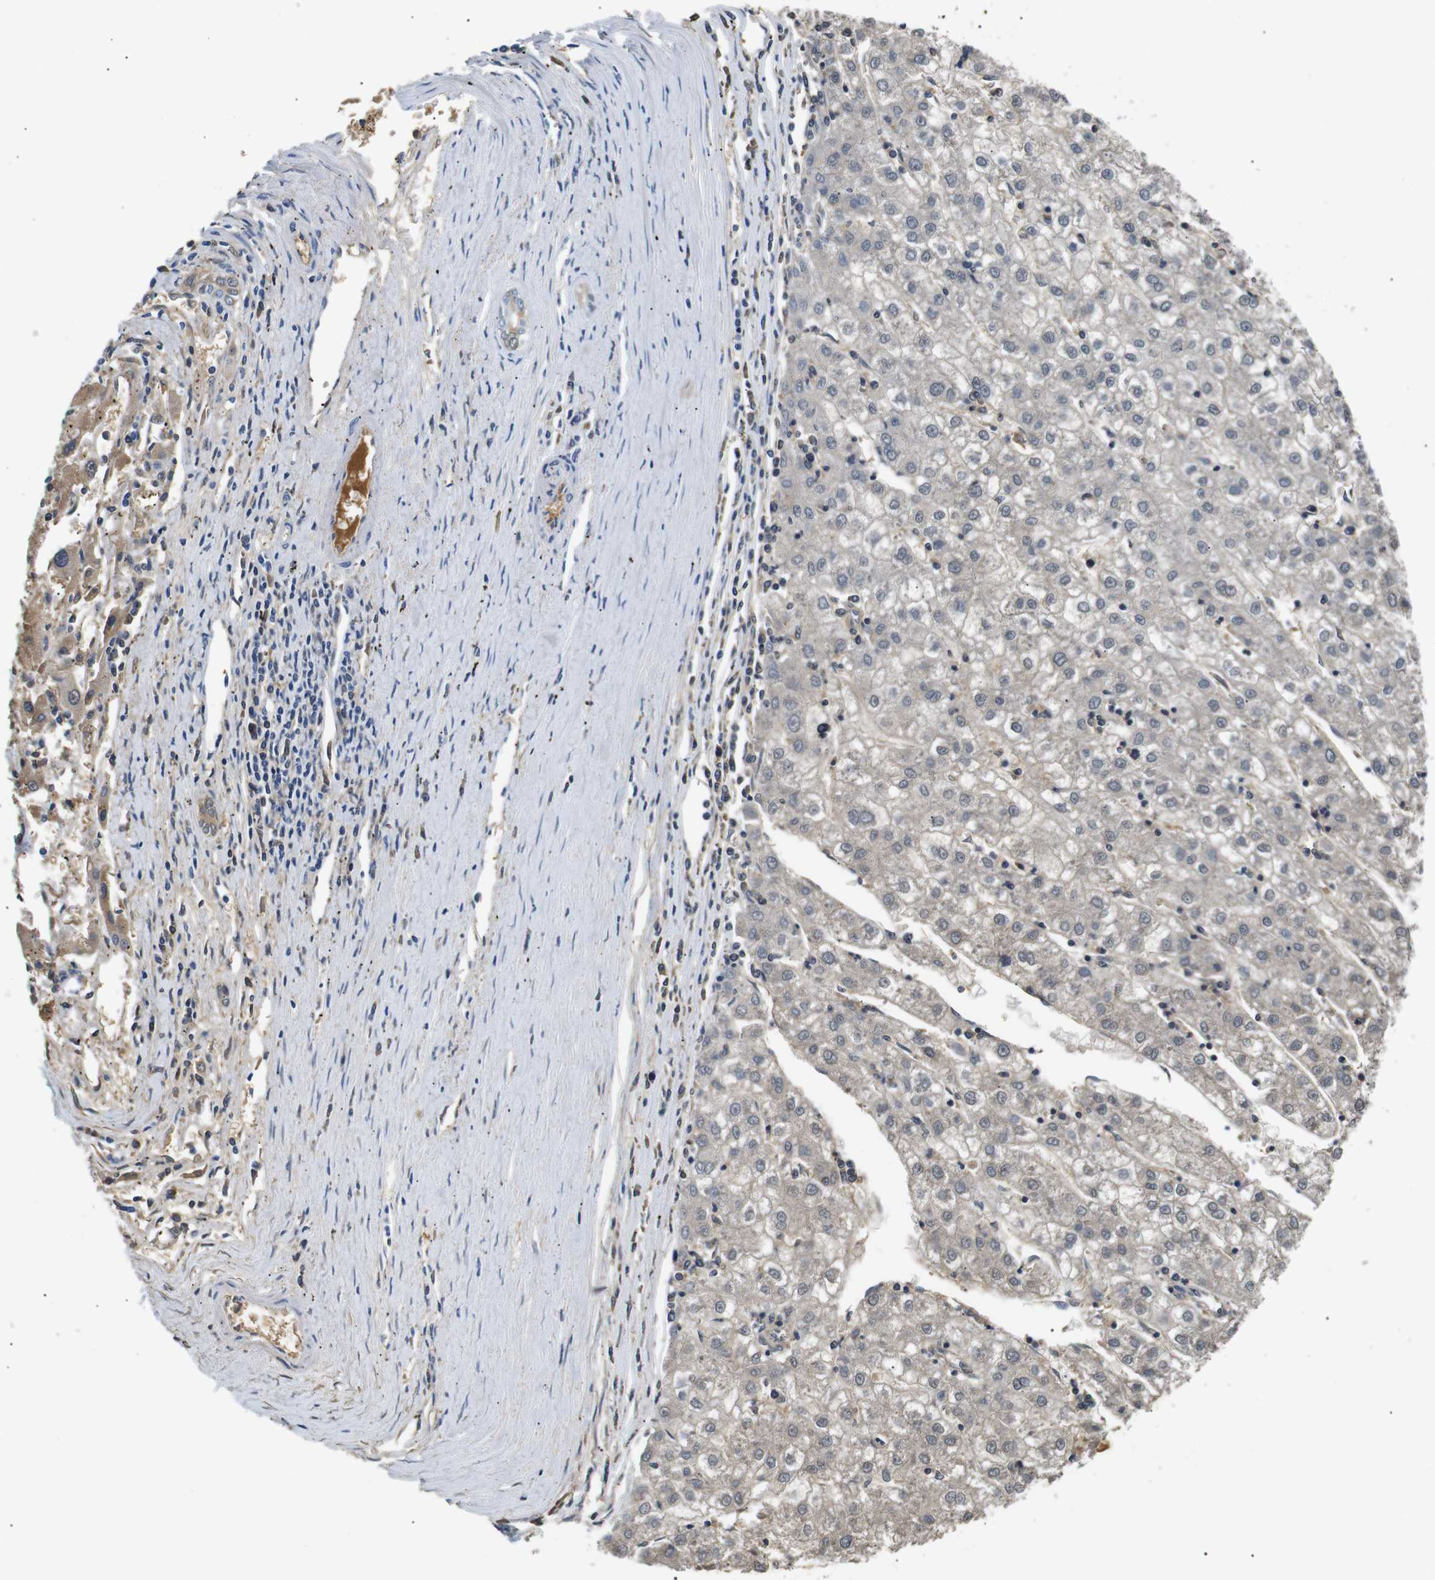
{"staining": {"intensity": "weak", "quantity": ">75%", "location": "cytoplasmic/membranous"}, "tissue": "liver cancer", "cell_type": "Tumor cells", "image_type": "cancer", "snomed": [{"axis": "morphology", "description": "Carcinoma, Hepatocellular, NOS"}, {"axis": "topography", "description": "Liver"}], "caption": "Liver cancer stained with DAB (3,3'-diaminobenzidine) immunohistochemistry exhibits low levels of weak cytoplasmic/membranous expression in approximately >75% of tumor cells. The protein is stained brown, and the nuclei are stained in blue (DAB IHC with brightfield microscopy, high magnification).", "gene": "LHCGR", "patient": {"sex": "male", "age": 72}}